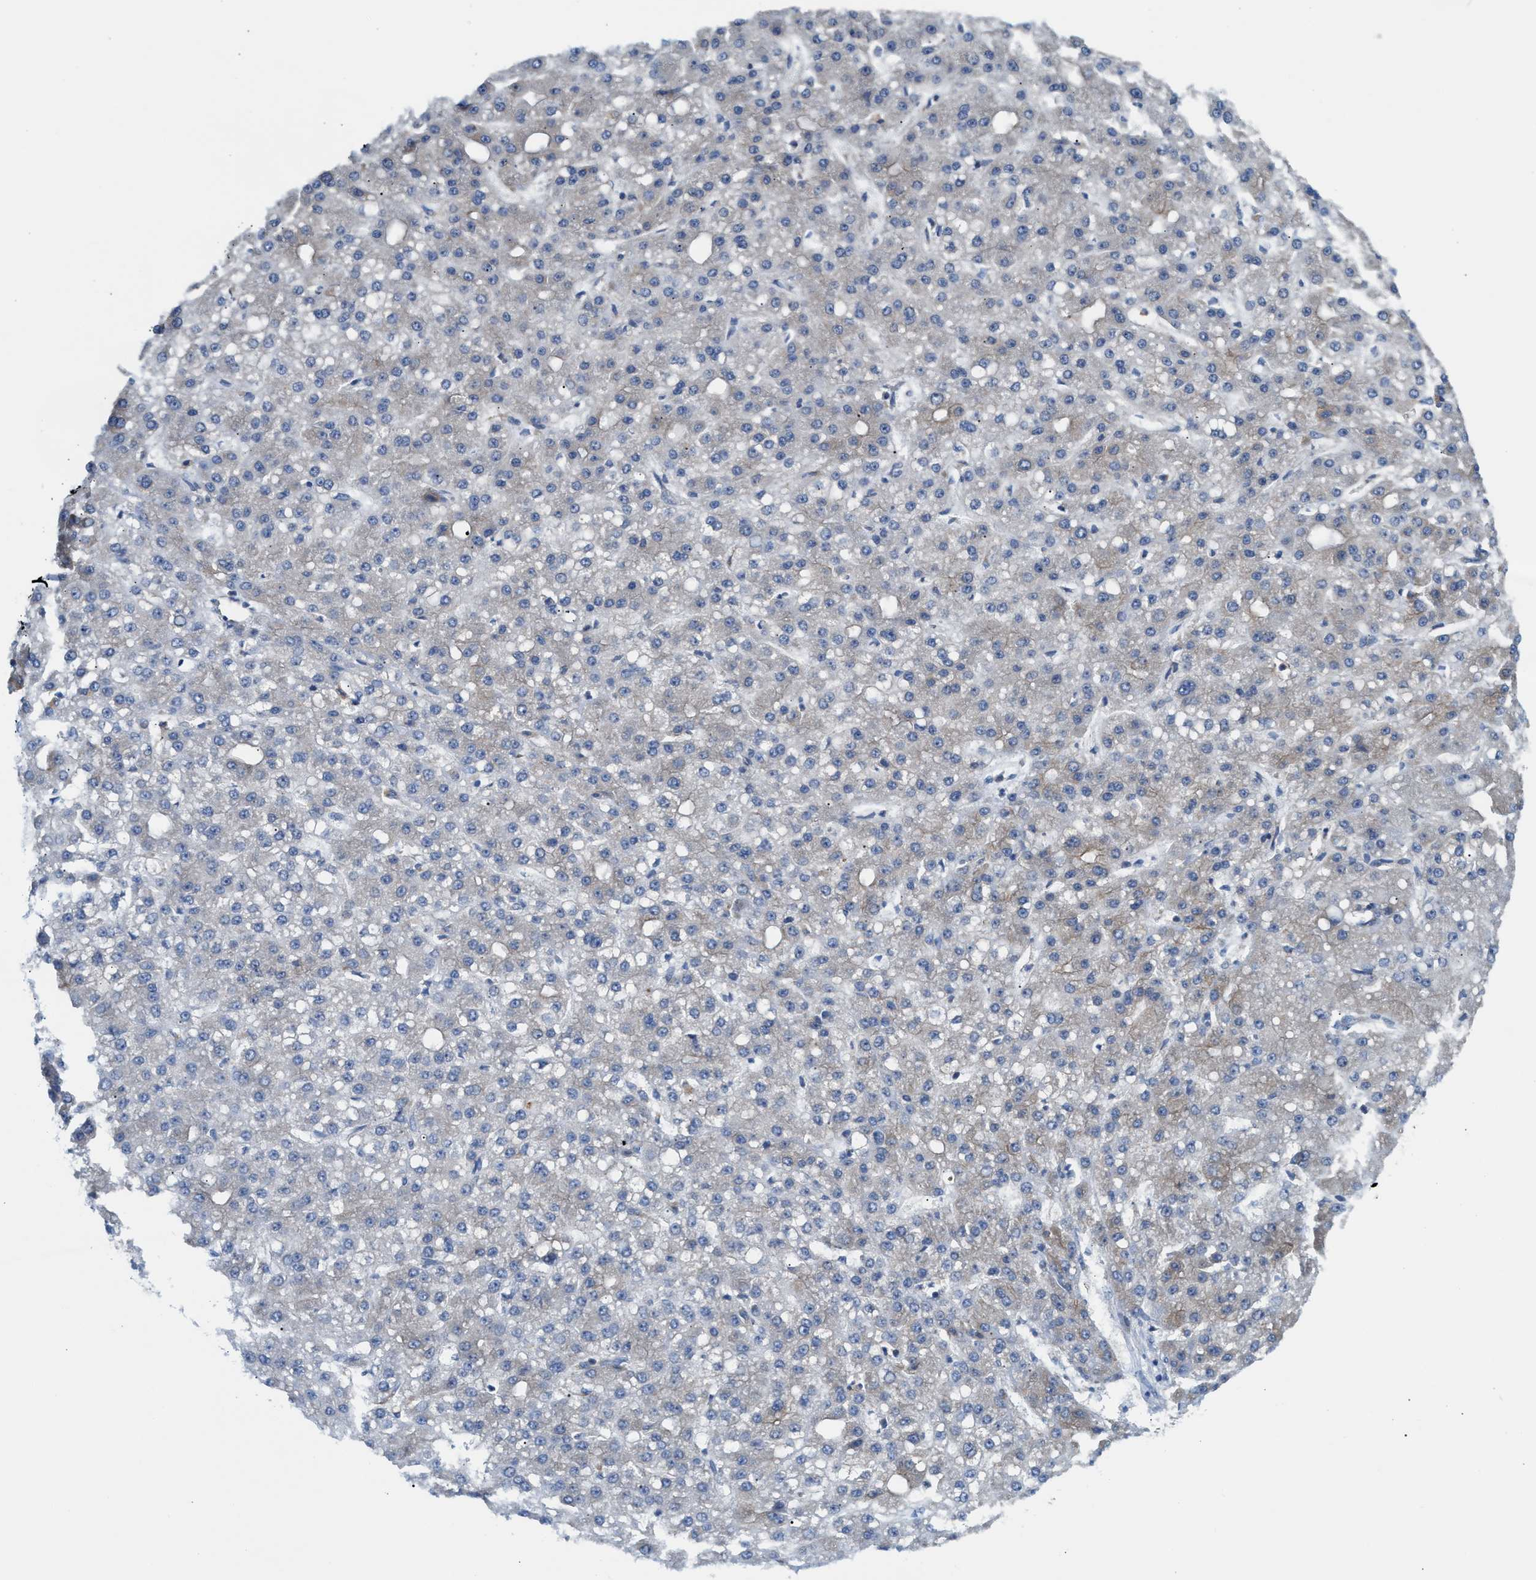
{"staining": {"intensity": "negative", "quantity": "none", "location": "none"}, "tissue": "liver cancer", "cell_type": "Tumor cells", "image_type": "cancer", "snomed": [{"axis": "morphology", "description": "Carcinoma, Hepatocellular, NOS"}, {"axis": "topography", "description": "Liver"}], "caption": "High power microscopy photomicrograph of an immunohistochemistry photomicrograph of liver cancer (hepatocellular carcinoma), revealing no significant expression in tumor cells.", "gene": "TBC1D15", "patient": {"sex": "male", "age": 67}}